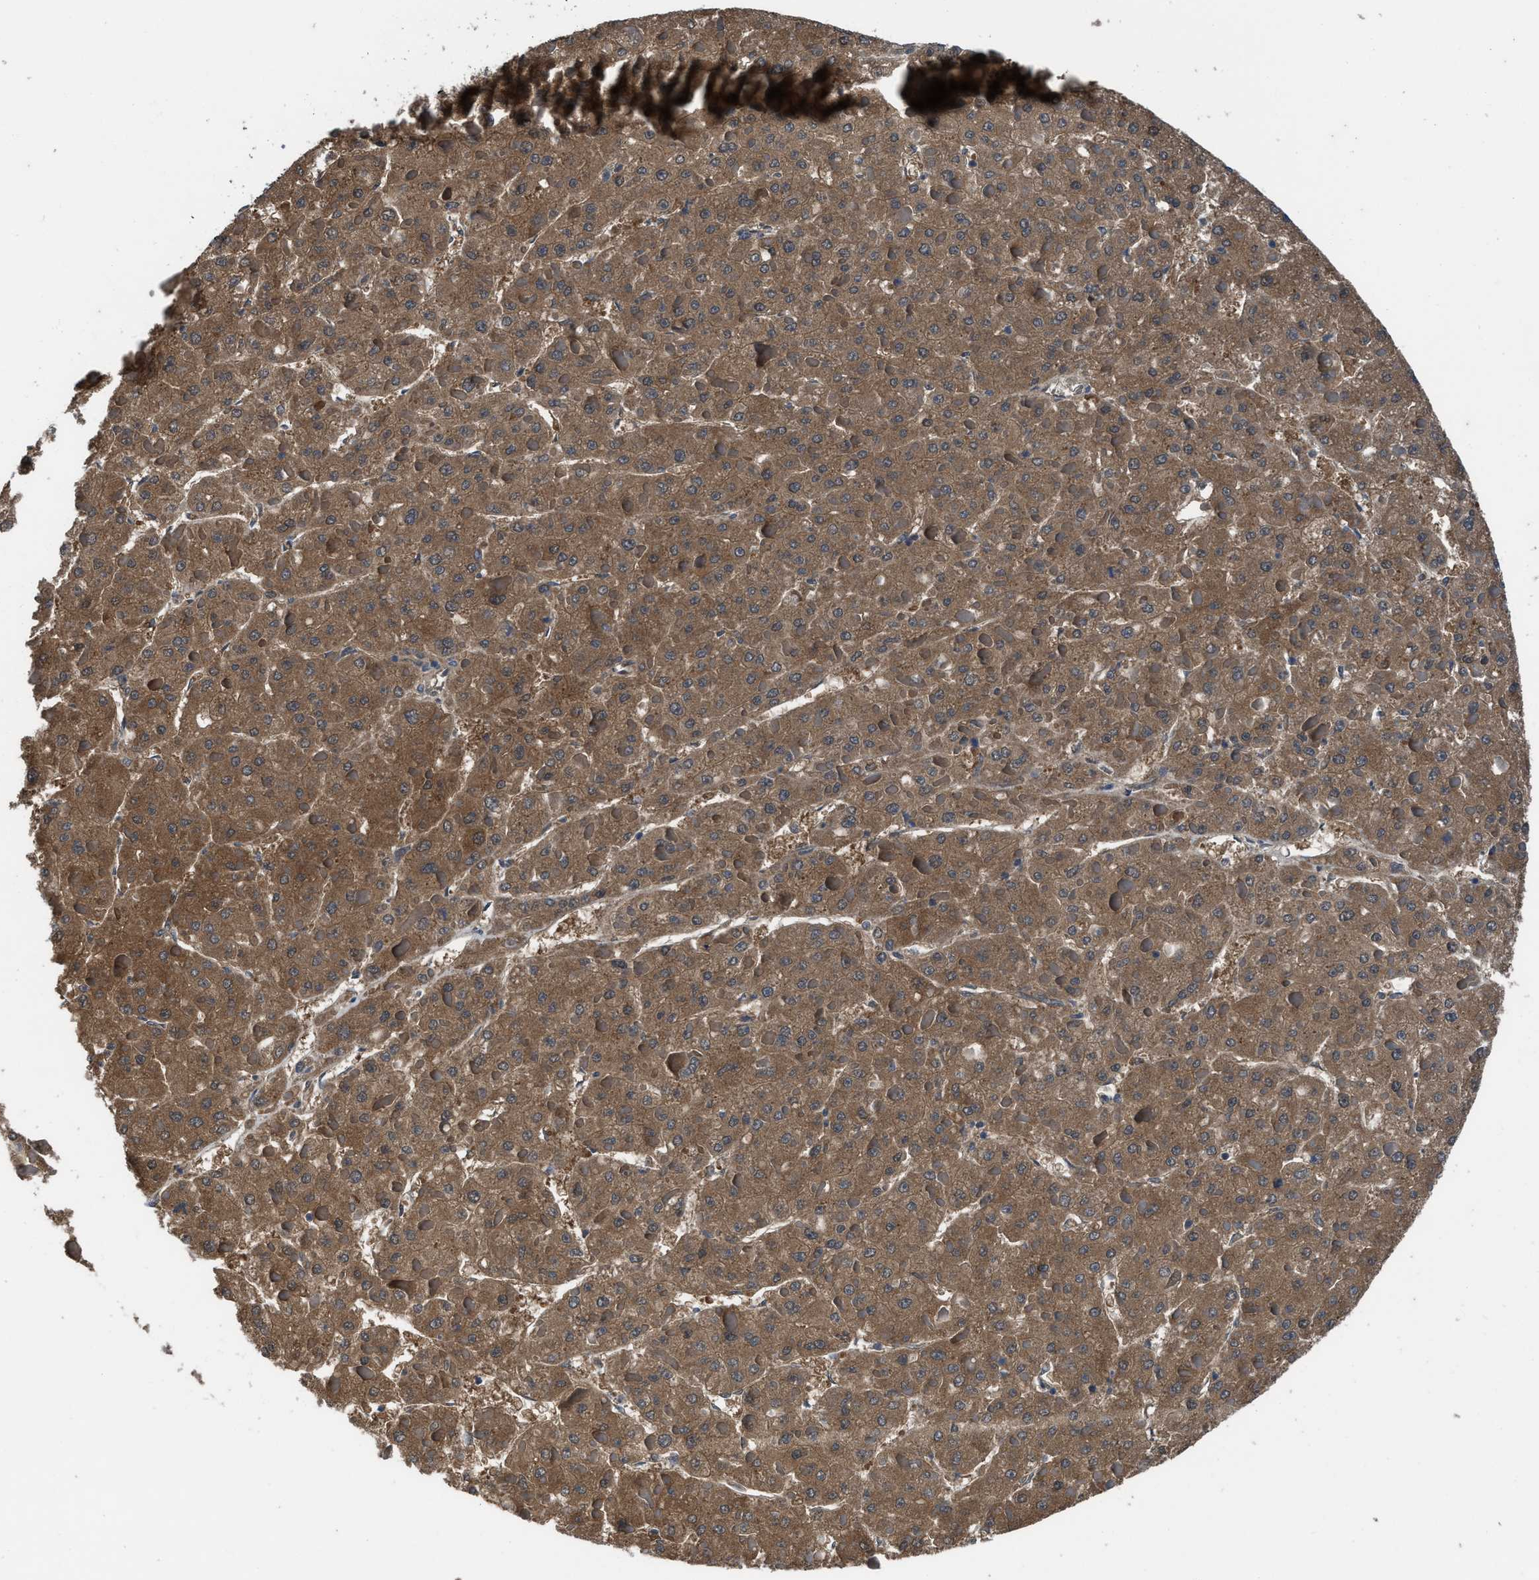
{"staining": {"intensity": "moderate", "quantity": ">75%", "location": "cytoplasmic/membranous"}, "tissue": "liver cancer", "cell_type": "Tumor cells", "image_type": "cancer", "snomed": [{"axis": "morphology", "description": "Carcinoma, Hepatocellular, NOS"}, {"axis": "topography", "description": "Liver"}], "caption": "A medium amount of moderate cytoplasmic/membranous staining is present in about >75% of tumor cells in liver cancer (hepatocellular carcinoma) tissue. Nuclei are stained in blue.", "gene": "NUDT5", "patient": {"sex": "female", "age": 73}}